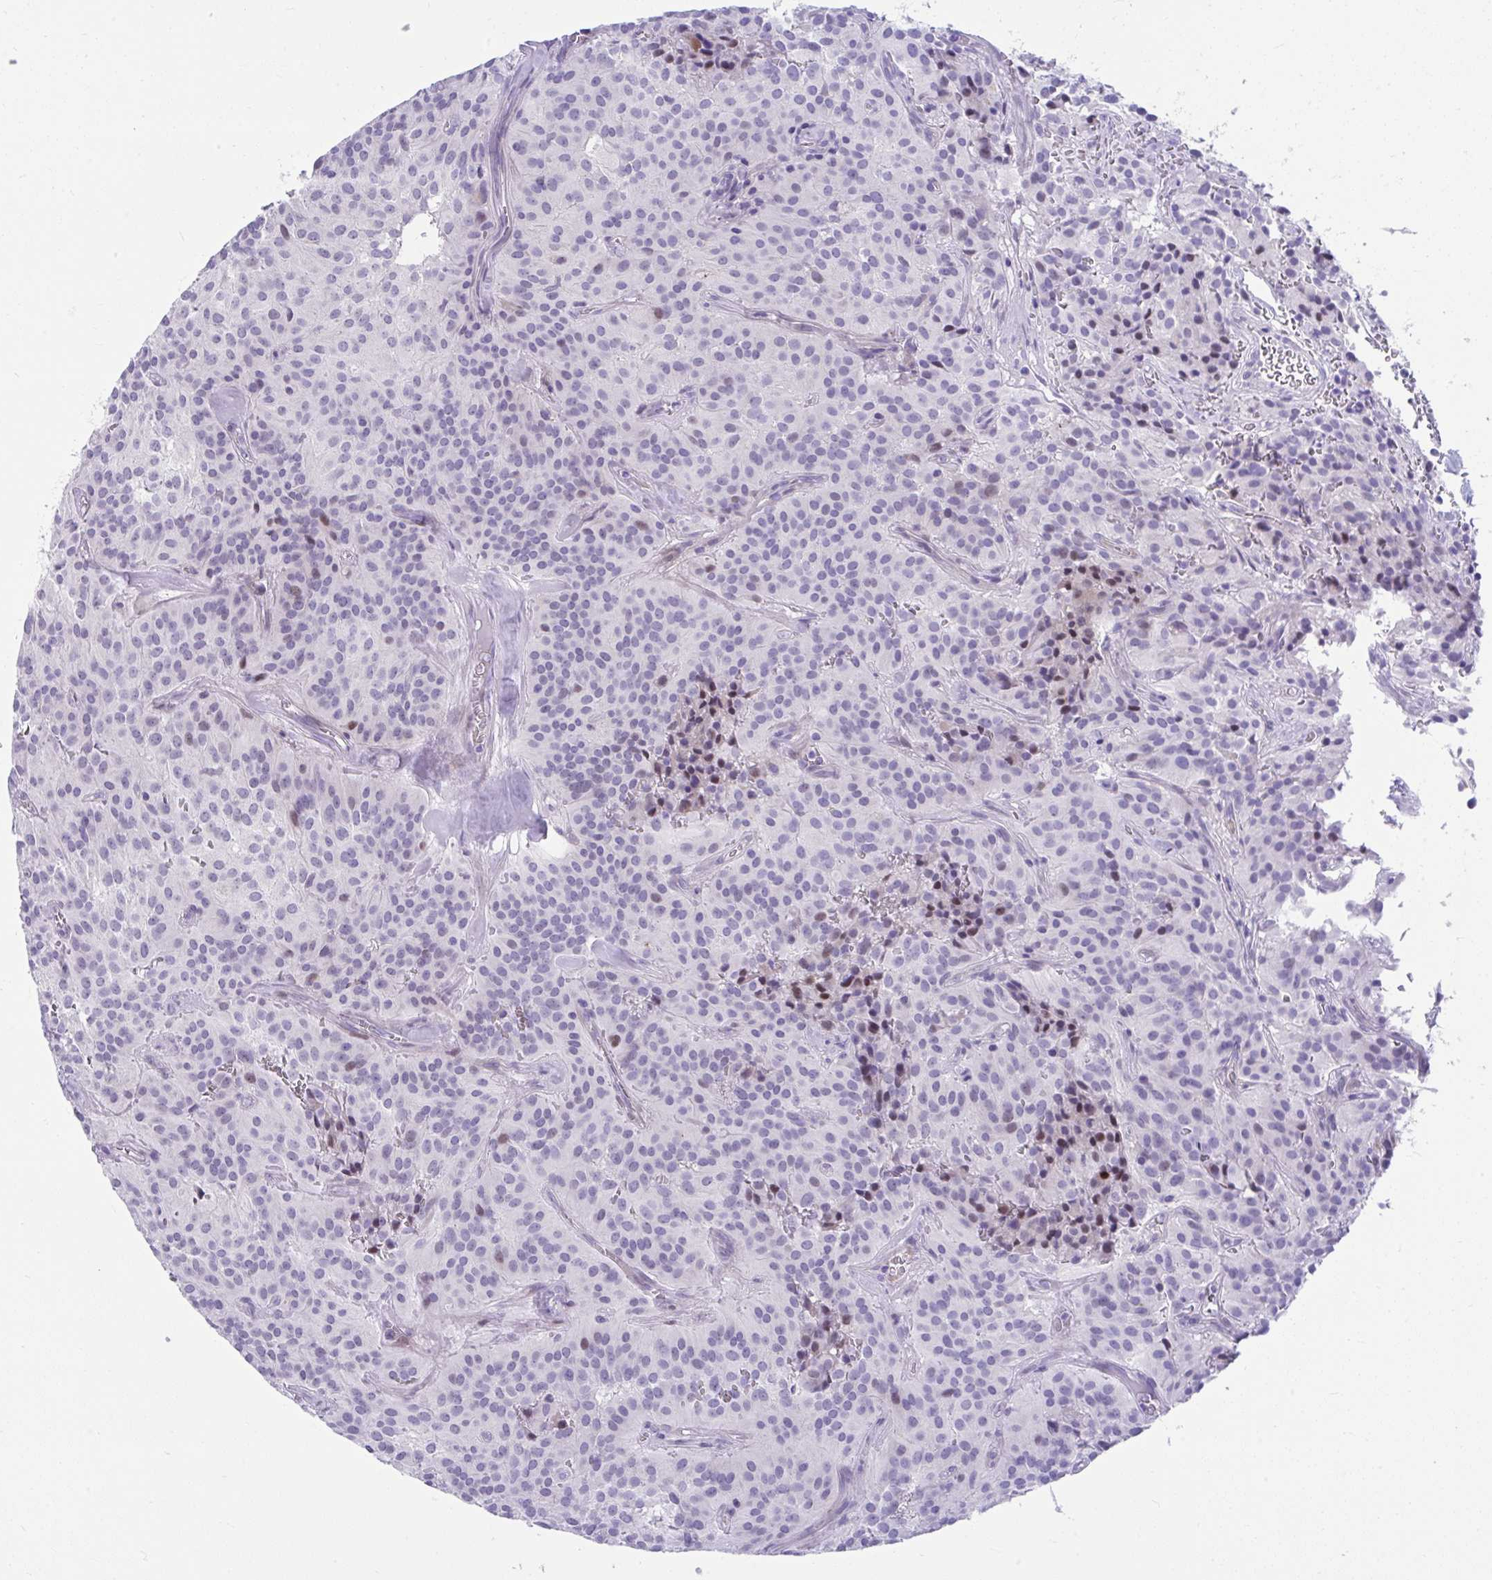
{"staining": {"intensity": "negative", "quantity": "none", "location": "none"}, "tissue": "glioma", "cell_type": "Tumor cells", "image_type": "cancer", "snomed": [{"axis": "morphology", "description": "Glioma, malignant, Low grade"}, {"axis": "topography", "description": "Brain"}], "caption": "The immunohistochemistry (IHC) image has no significant staining in tumor cells of malignant low-grade glioma tissue. (DAB immunohistochemistry (IHC) with hematoxylin counter stain).", "gene": "ISL1", "patient": {"sex": "male", "age": 42}}